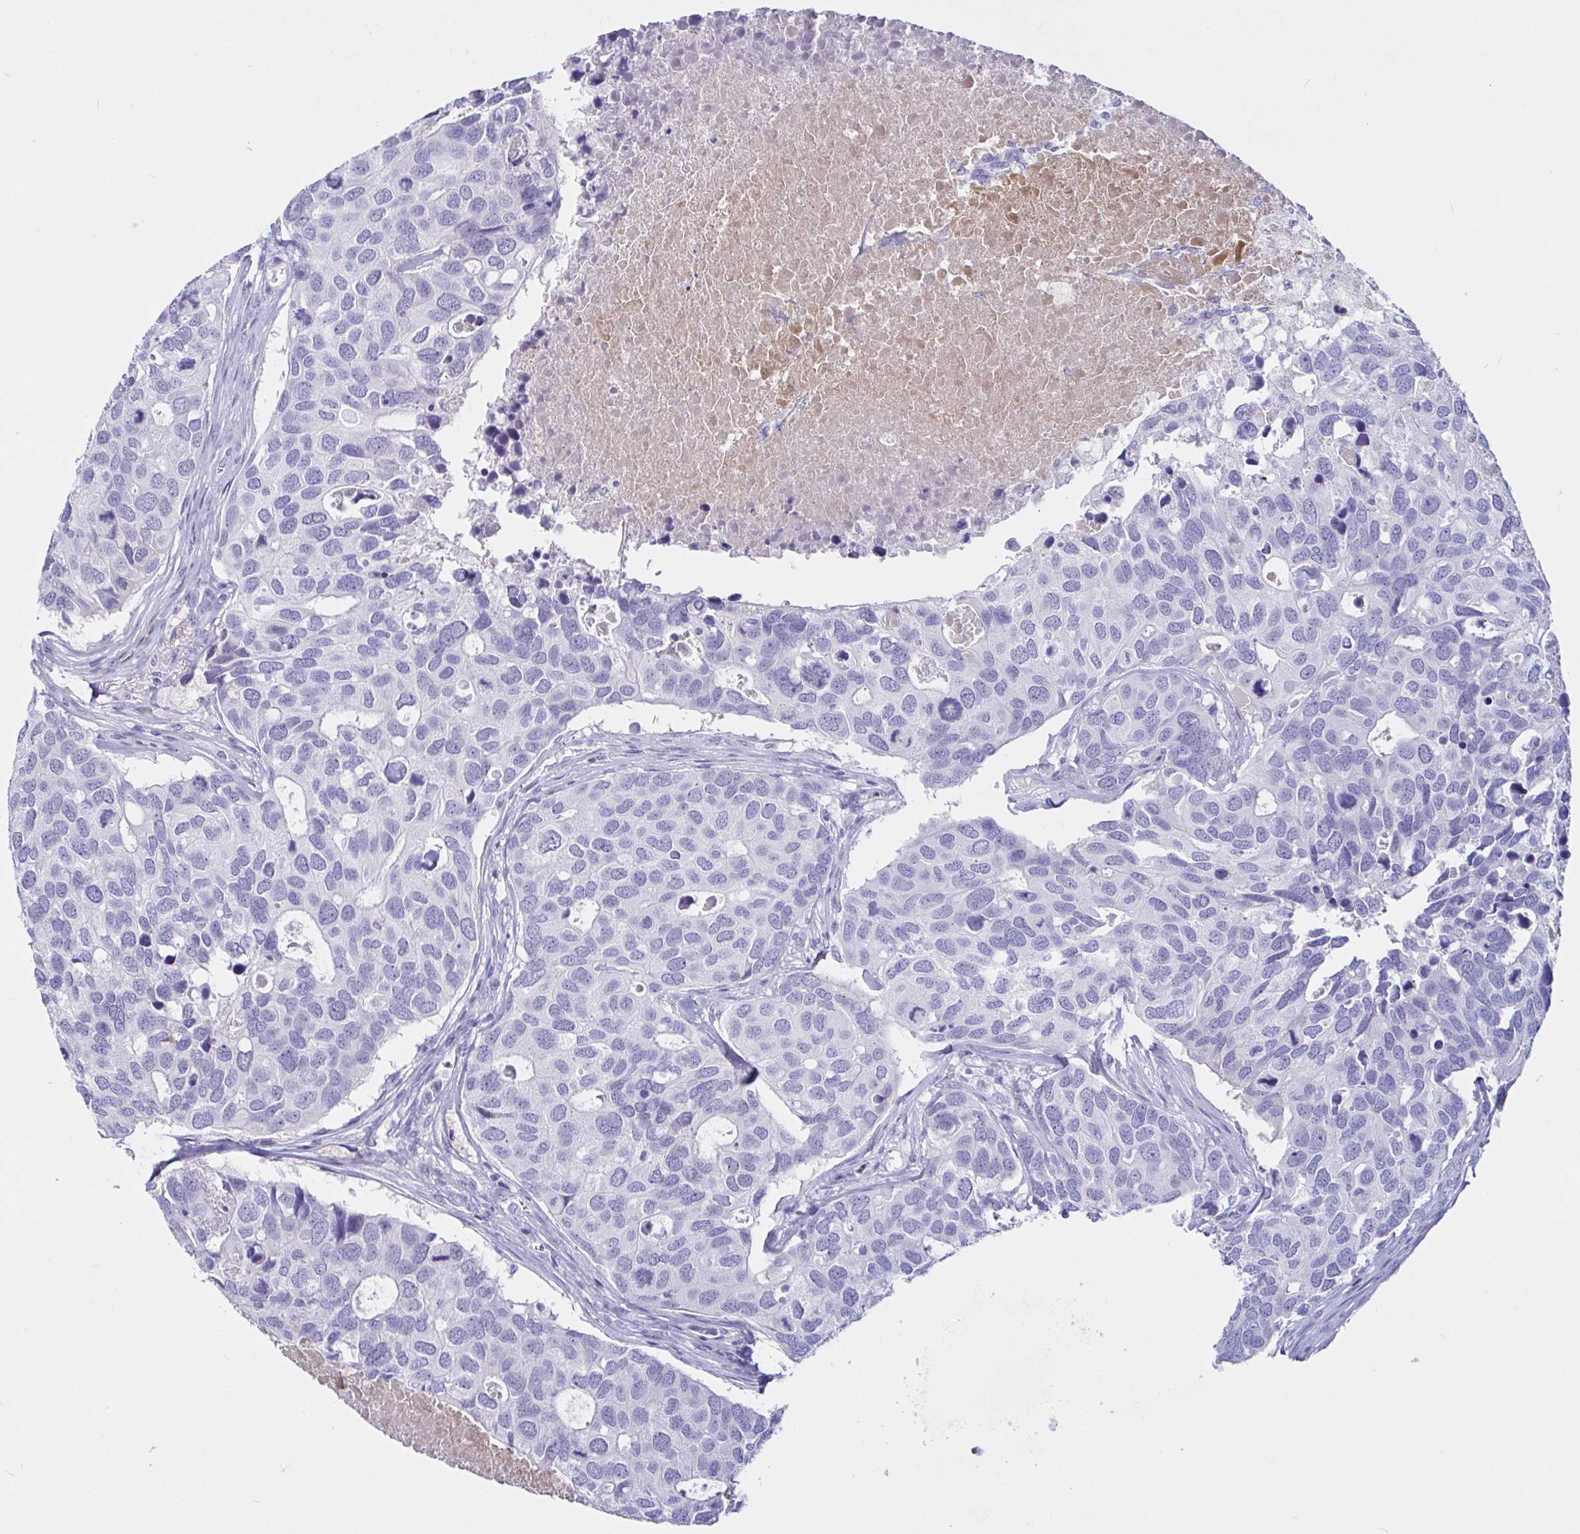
{"staining": {"intensity": "negative", "quantity": "none", "location": "none"}, "tissue": "breast cancer", "cell_type": "Tumor cells", "image_type": "cancer", "snomed": [{"axis": "morphology", "description": "Duct carcinoma"}, {"axis": "topography", "description": "Breast"}], "caption": "High magnification brightfield microscopy of invasive ductal carcinoma (breast) stained with DAB (3,3'-diaminobenzidine) (brown) and counterstained with hematoxylin (blue): tumor cells show no significant staining. (Immunohistochemistry (ihc), brightfield microscopy, high magnification).", "gene": "SAA4", "patient": {"sex": "female", "age": 83}}